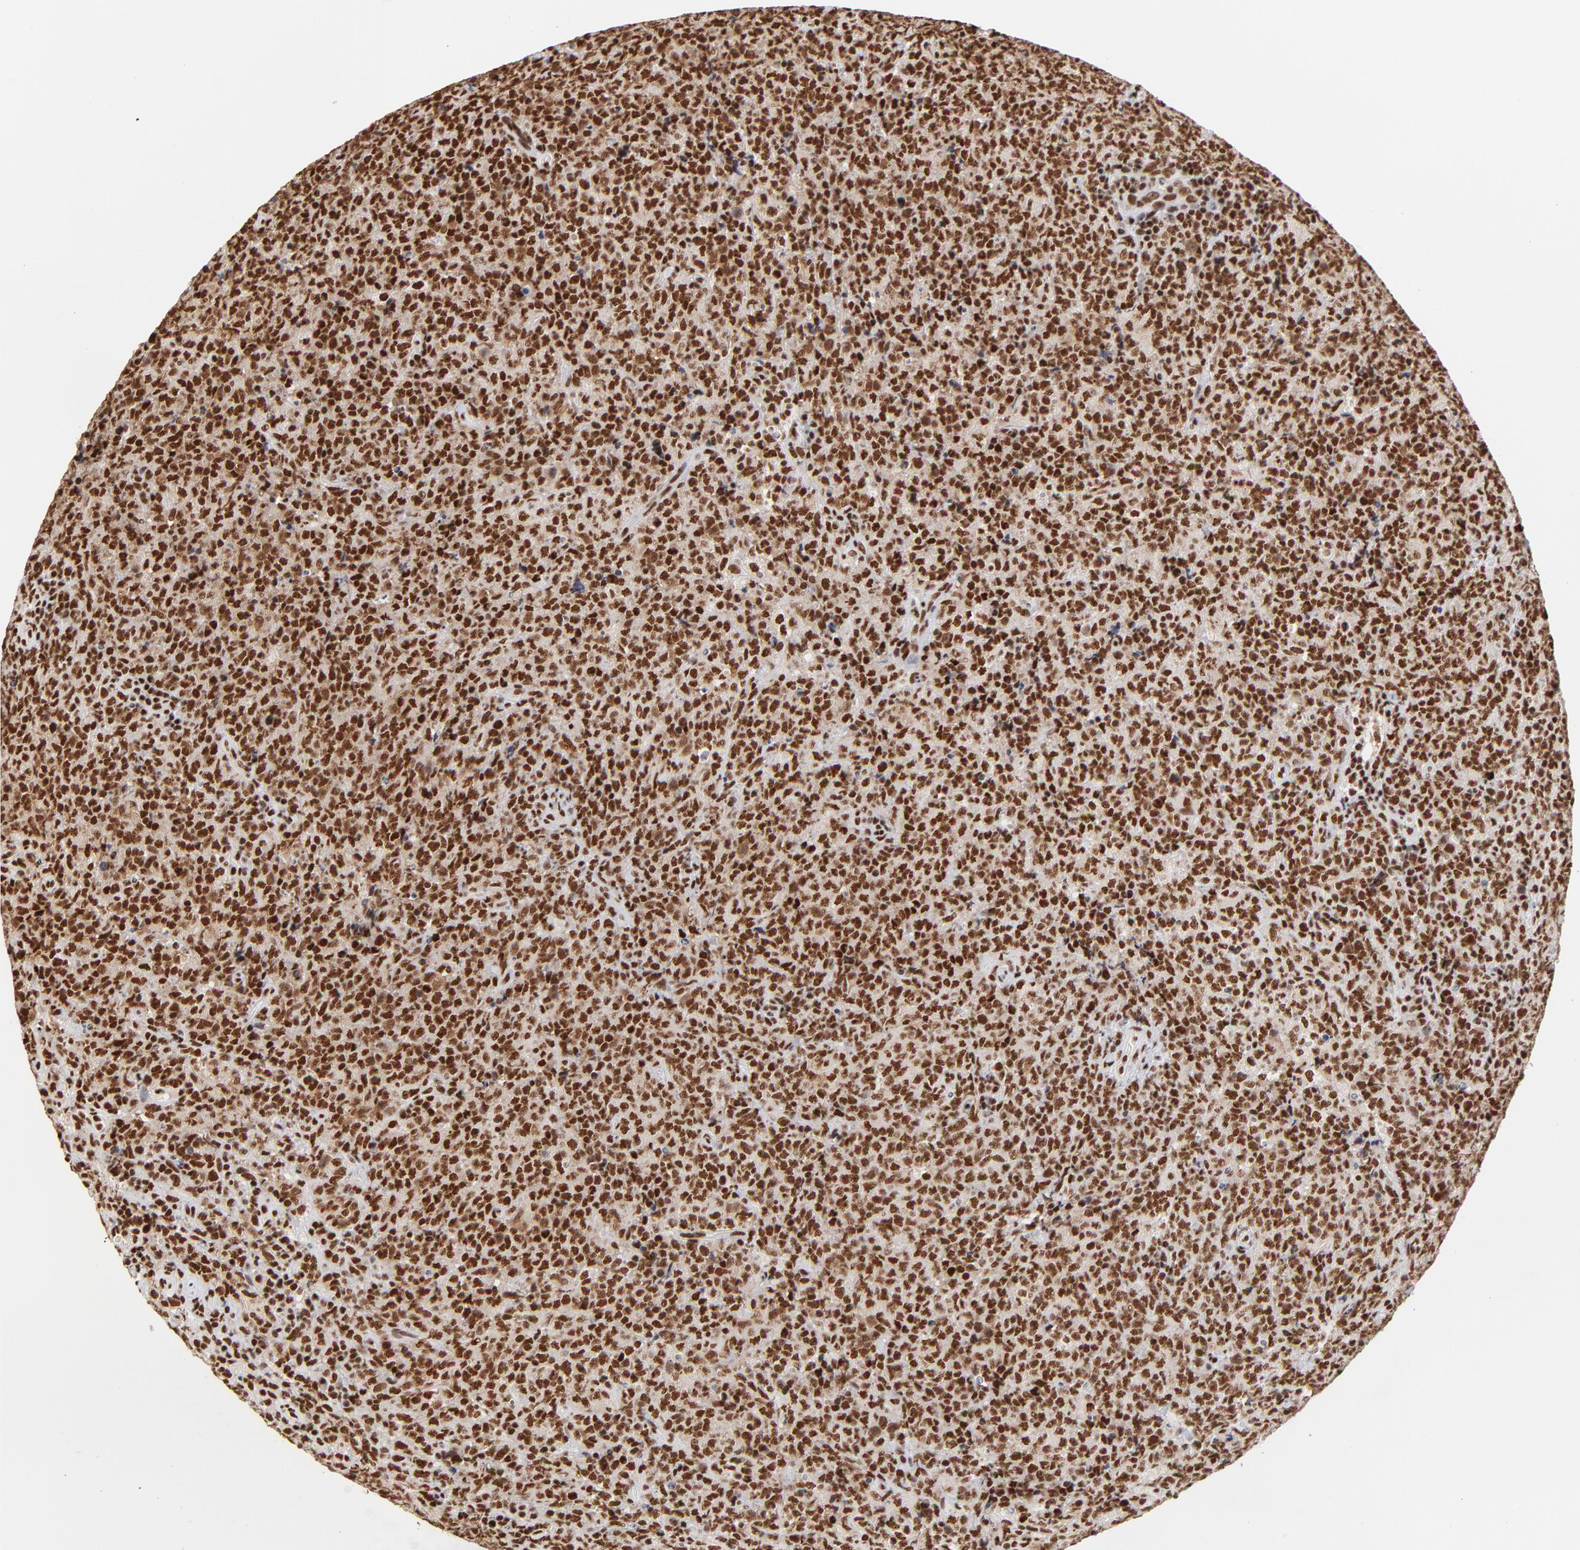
{"staining": {"intensity": "strong", "quantity": ">75%", "location": "nuclear"}, "tissue": "lymphoma", "cell_type": "Tumor cells", "image_type": "cancer", "snomed": [{"axis": "morphology", "description": "Malignant lymphoma, non-Hodgkin's type, High grade"}, {"axis": "topography", "description": "Tonsil"}], "caption": "The immunohistochemical stain labels strong nuclear expression in tumor cells of malignant lymphoma, non-Hodgkin's type (high-grade) tissue.", "gene": "CREB1", "patient": {"sex": "female", "age": 36}}